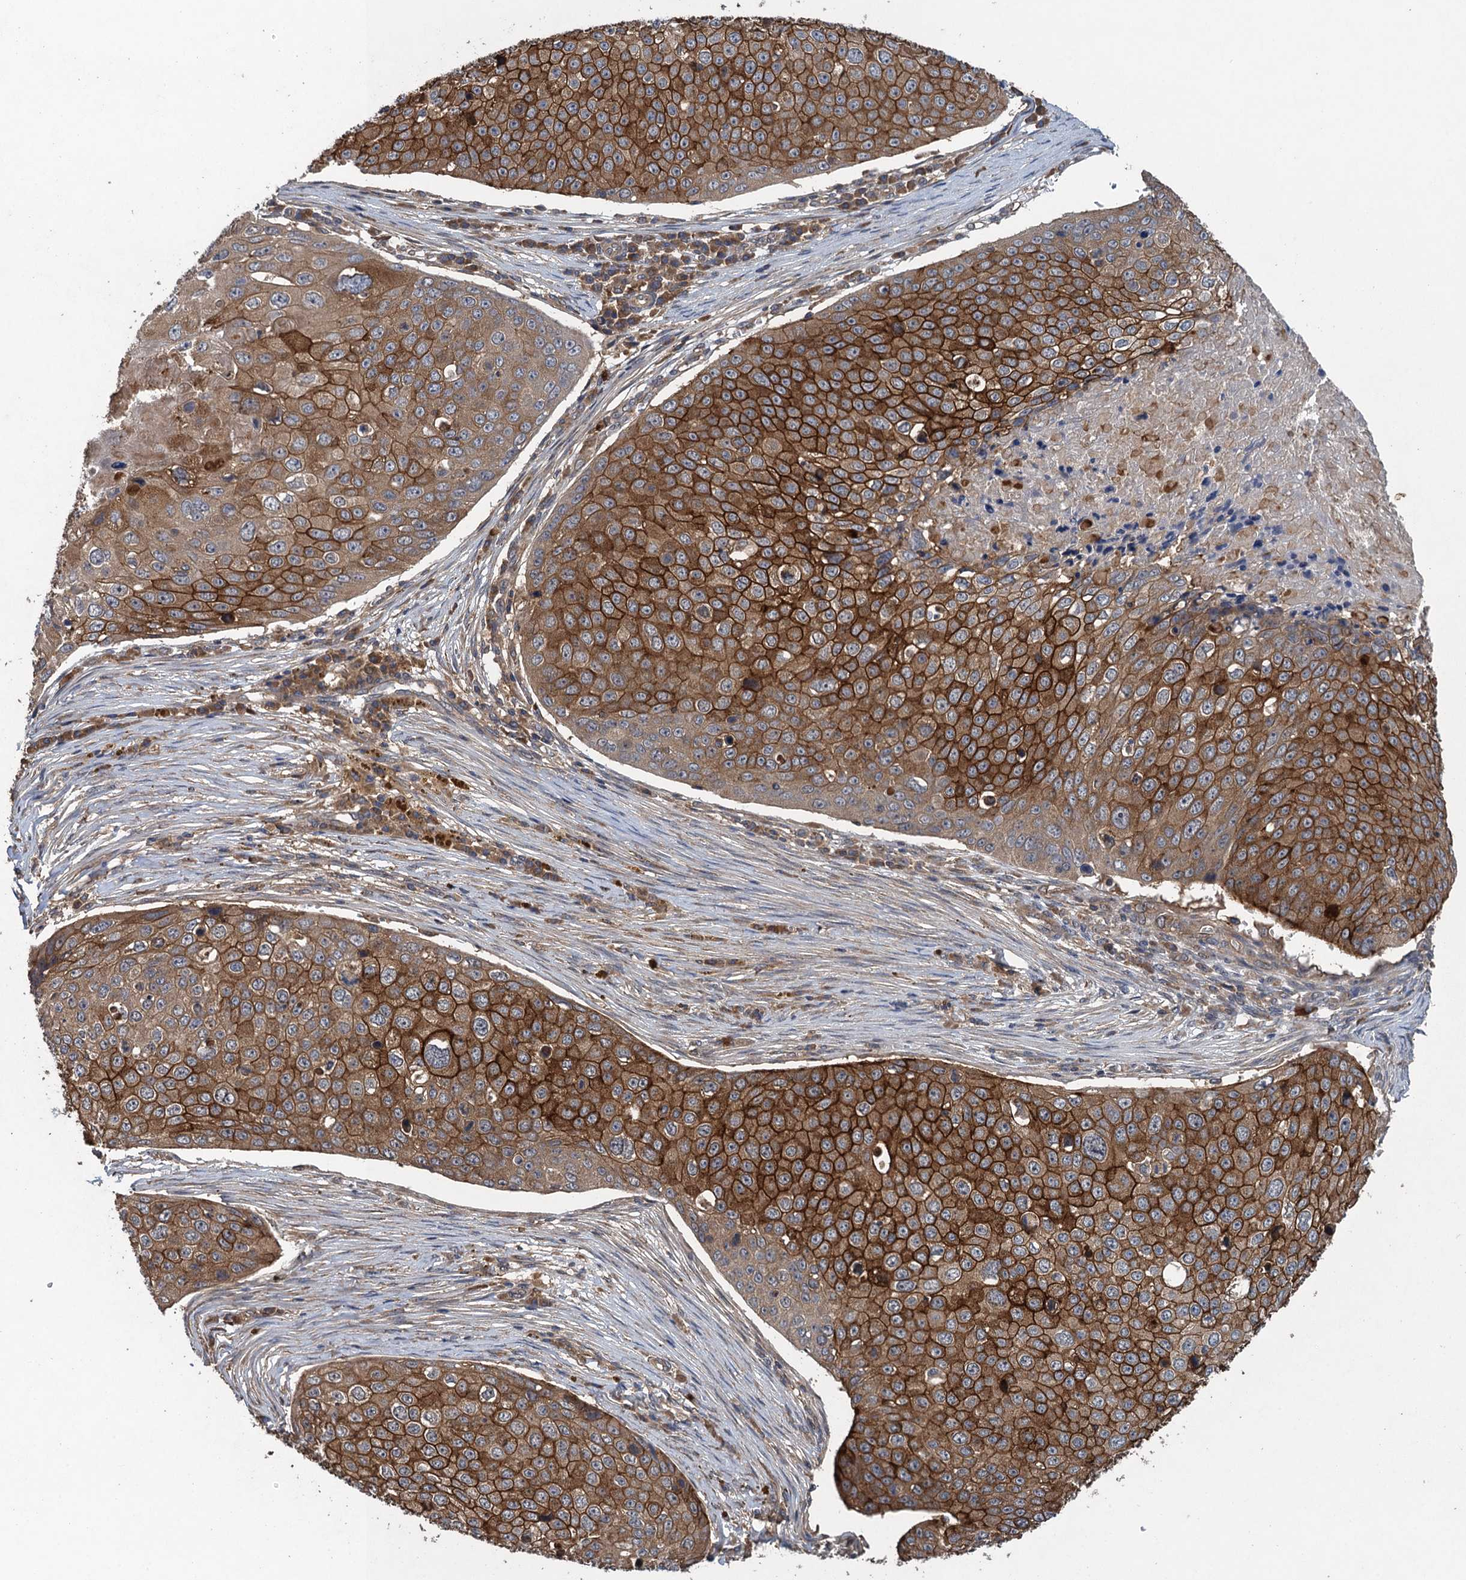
{"staining": {"intensity": "moderate", "quantity": "25%-75%", "location": "cytoplasmic/membranous"}, "tissue": "skin cancer", "cell_type": "Tumor cells", "image_type": "cancer", "snomed": [{"axis": "morphology", "description": "Squamous cell carcinoma, NOS"}, {"axis": "topography", "description": "Skin"}], "caption": "An immunohistochemistry photomicrograph of neoplastic tissue is shown. Protein staining in brown shows moderate cytoplasmic/membranous positivity in skin squamous cell carcinoma within tumor cells.", "gene": "CNTN5", "patient": {"sex": "male", "age": 71}}